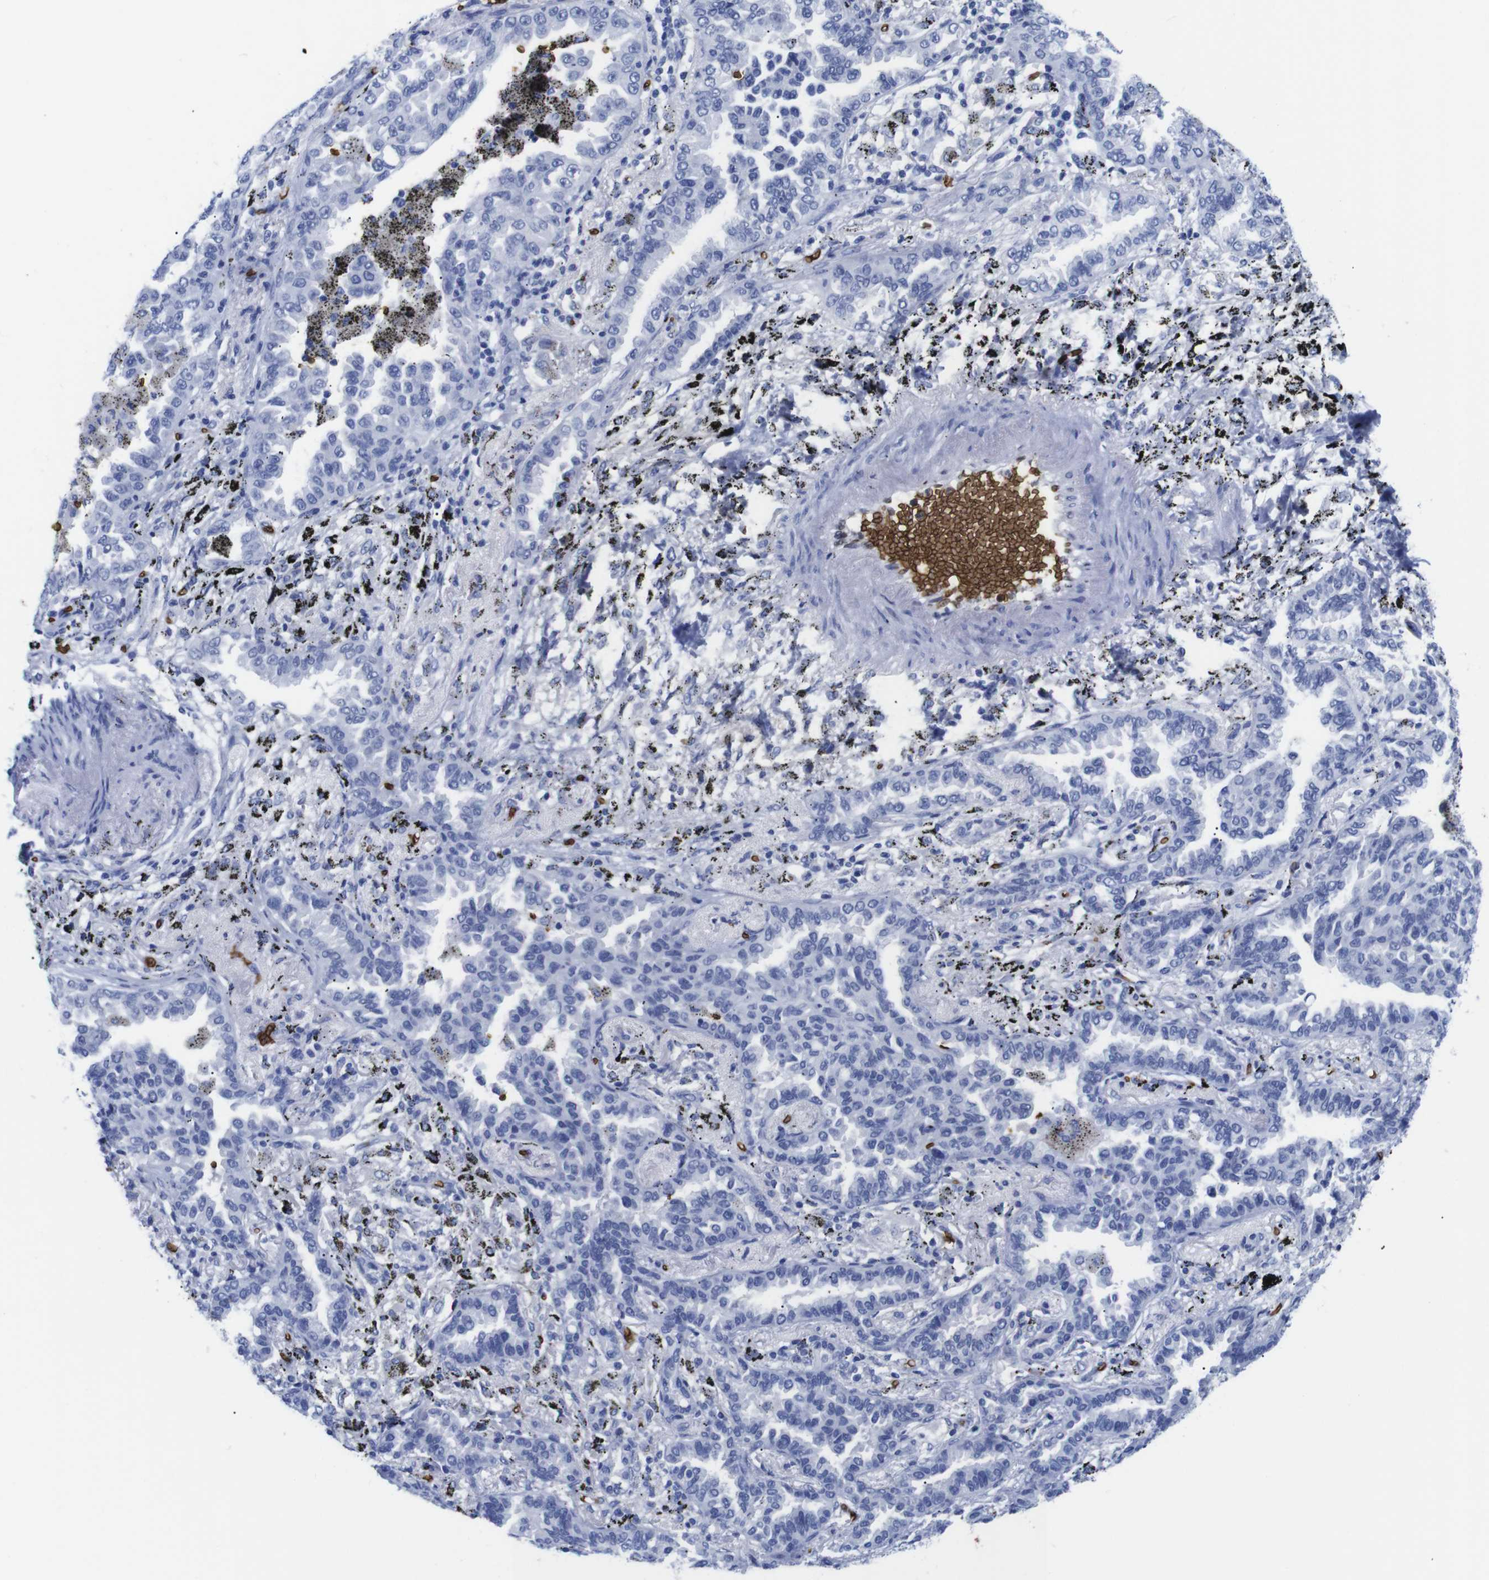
{"staining": {"intensity": "negative", "quantity": "none", "location": "none"}, "tissue": "lung cancer", "cell_type": "Tumor cells", "image_type": "cancer", "snomed": [{"axis": "morphology", "description": "Normal tissue, NOS"}, {"axis": "morphology", "description": "Adenocarcinoma, NOS"}, {"axis": "topography", "description": "Lung"}], "caption": "Immunohistochemistry photomicrograph of neoplastic tissue: human adenocarcinoma (lung) stained with DAB displays no significant protein expression in tumor cells.", "gene": "S1PR2", "patient": {"sex": "male", "age": 59}}